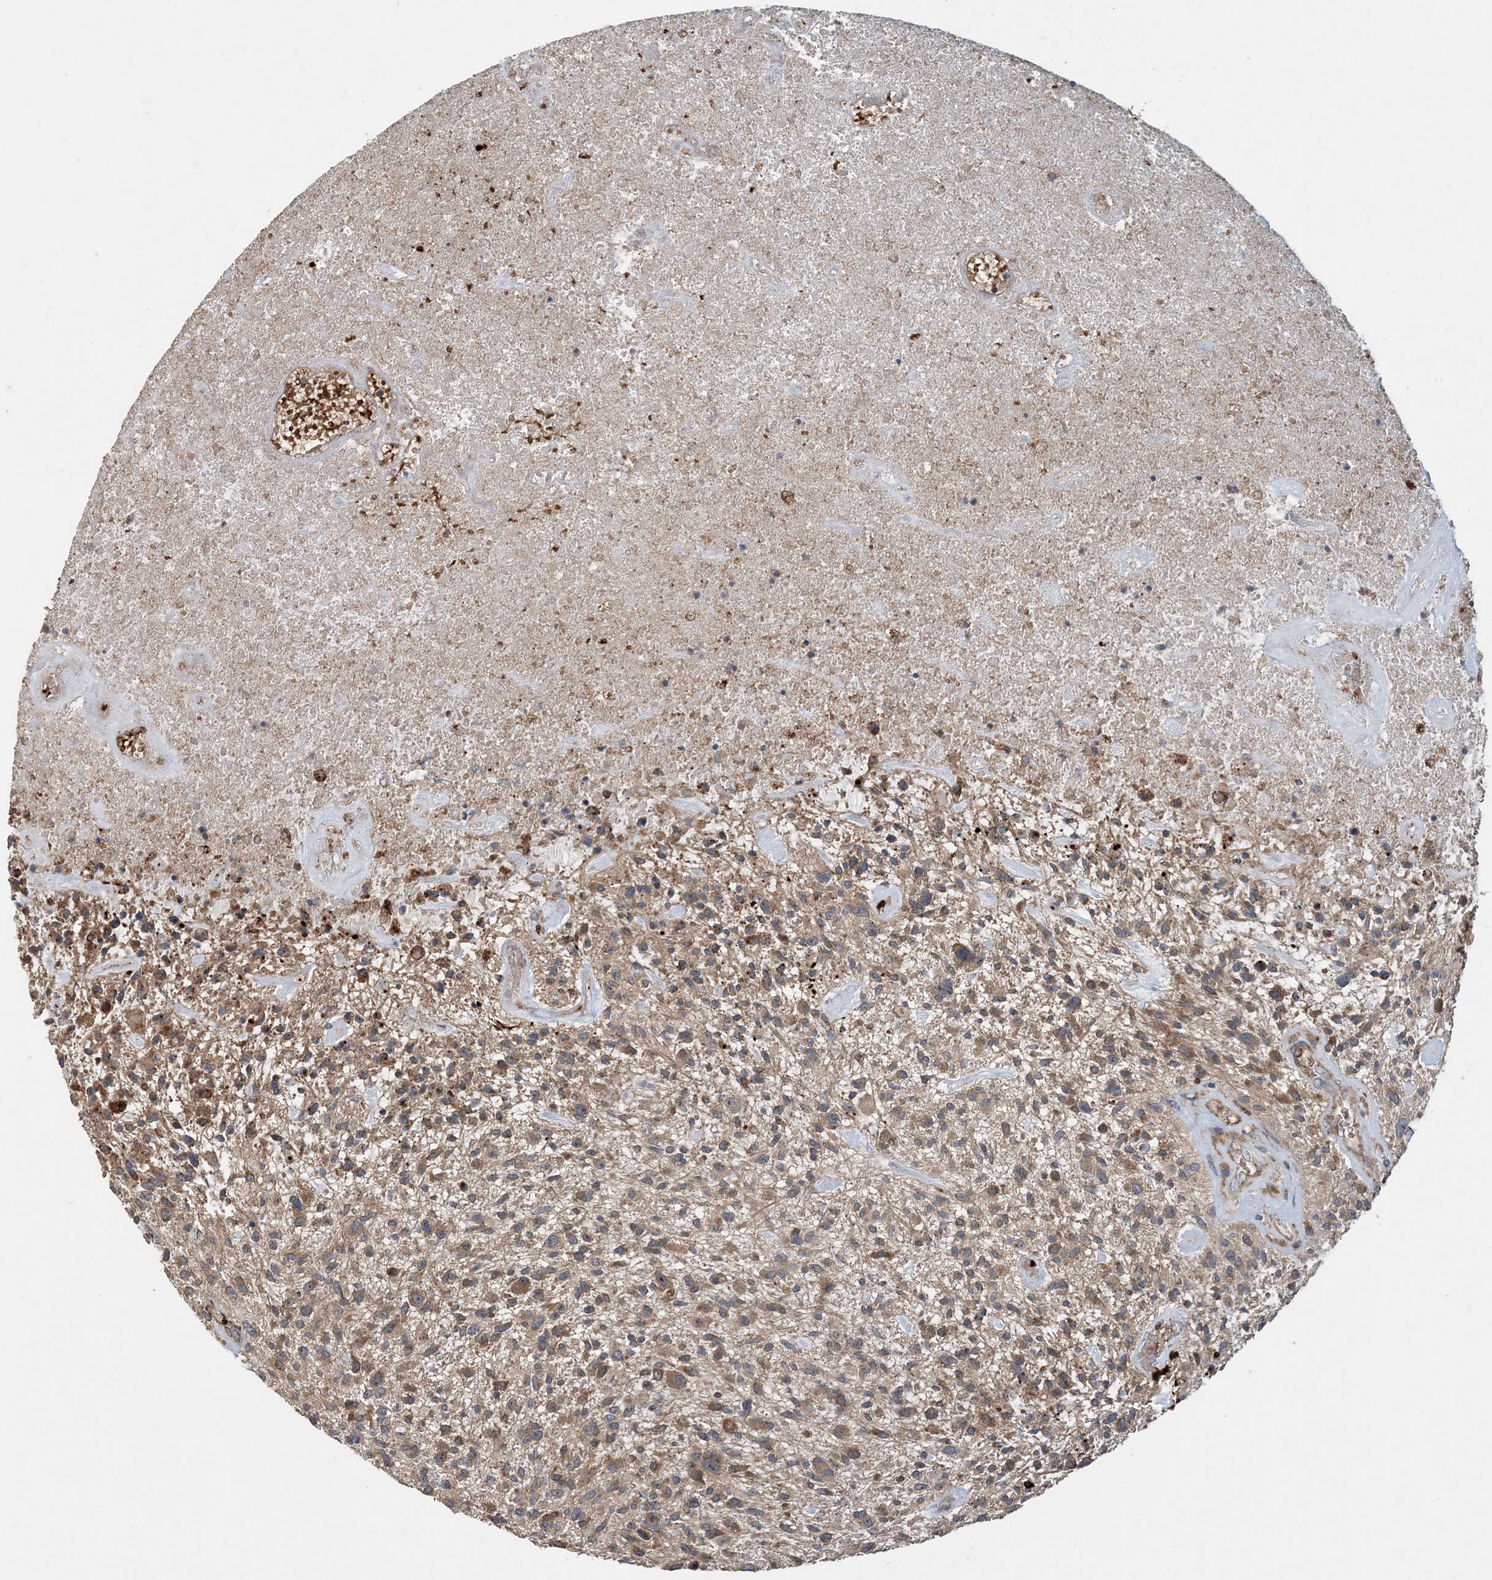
{"staining": {"intensity": "moderate", "quantity": ">75%", "location": "cytoplasmic/membranous"}, "tissue": "glioma", "cell_type": "Tumor cells", "image_type": "cancer", "snomed": [{"axis": "morphology", "description": "Glioma, malignant, High grade"}, {"axis": "topography", "description": "Brain"}], "caption": "Malignant glioma (high-grade) was stained to show a protein in brown. There is medium levels of moderate cytoplasmic/membranous positivity in about >75% of tumor cells.", "gene": "TTI1", "patient": {"sex": "male", "age": 47}}